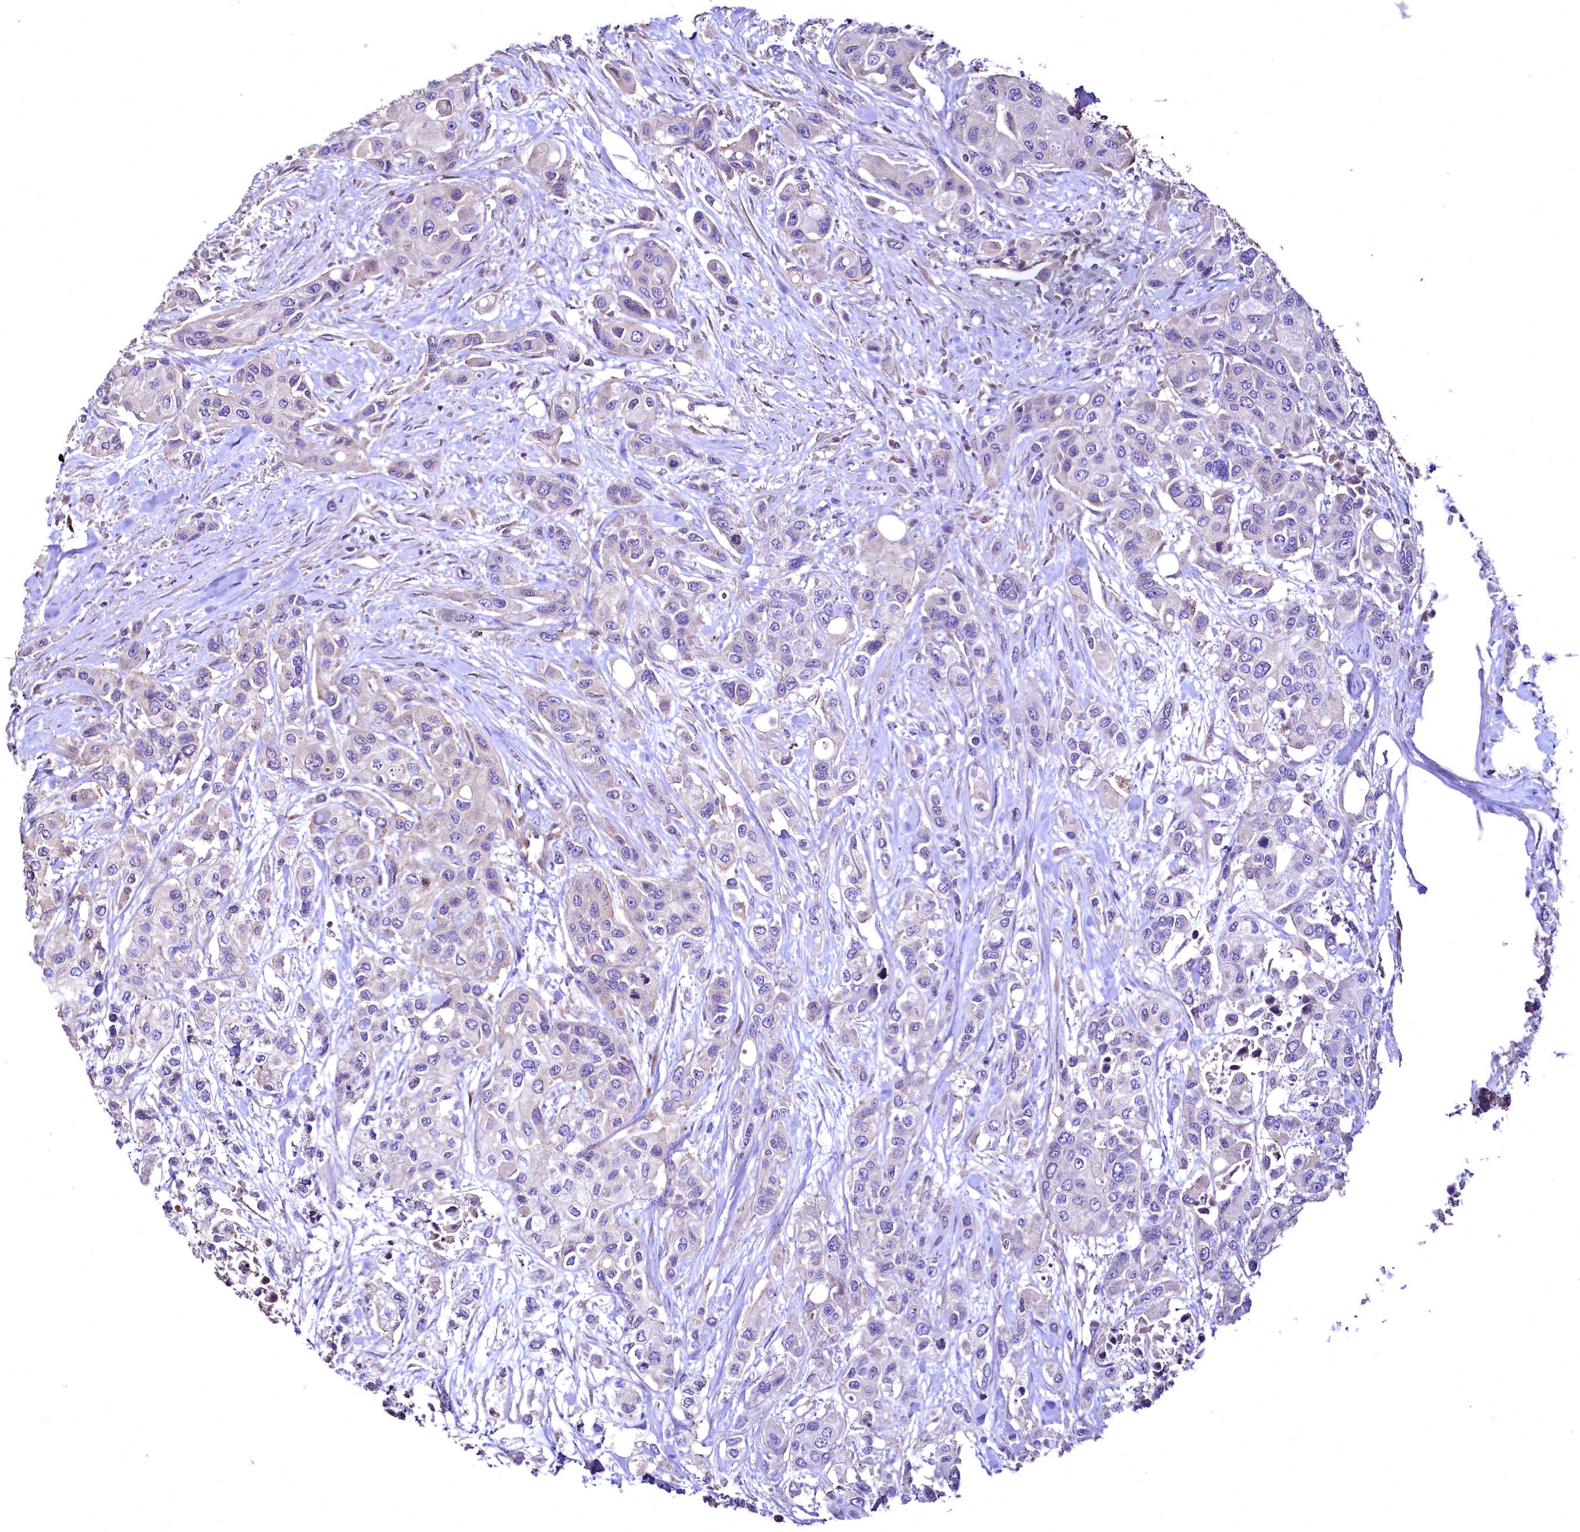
{"staining": {"intensity": "negative", "quantity": "none", "location": "none"}, "tissue": "urothelial cancer", "cell_type": "Tumor cells", "image_type": "cancer", "snomed": [{"axis": "morphology", "description": "Normal tissue, NOS"}, {"axis": "morphology", "description": "Urothelial carcinoma, High grade"}, {"axis": "topography", "description": "Vascular tissue"}, {"axis": "topography", "description": "Urinary bladder"}], "caption": "DAB immunohistochemical staining of human urothelial cancer displays no significant expression in tumor cells.", "gene": "TBCEL", "patient": {"sex": "female", "age": 56}}